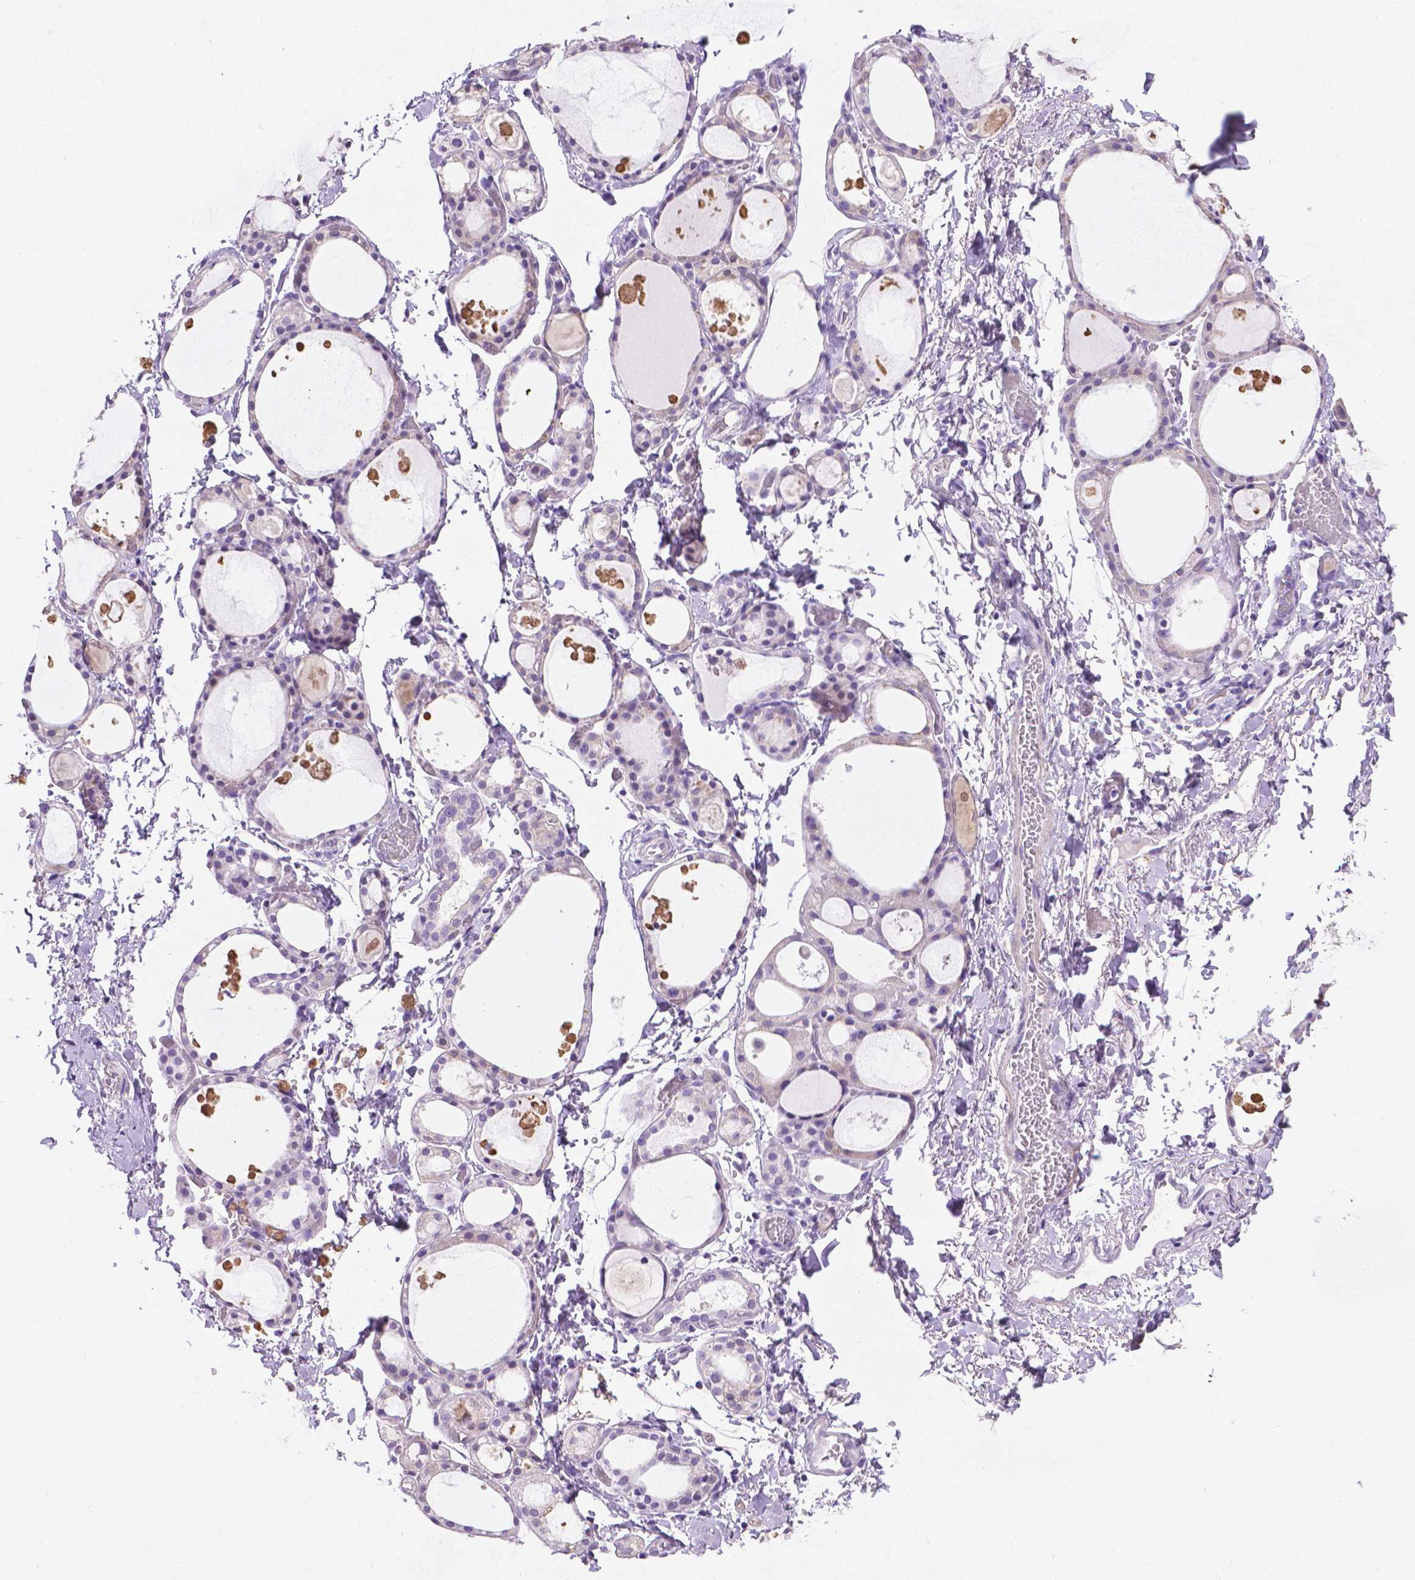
{"staining": {"intensity": "negative", "quantity": "none", "location": "none"}, "tissue": "thyroid gland", "cell_type": "Glandular cells", "image_type": "normal", "snomed": [{"axis": "morphology", "description": "Normal tissue, NOS"}, {"axis": "topography", "description": "Thyroid gland"}], "caption": "Photomicrograph shows no significant protein staining in glandular cells of benign thyroid gland.", "gene": "PNMA2", "patient": {"sex": "male", "age": 68}}